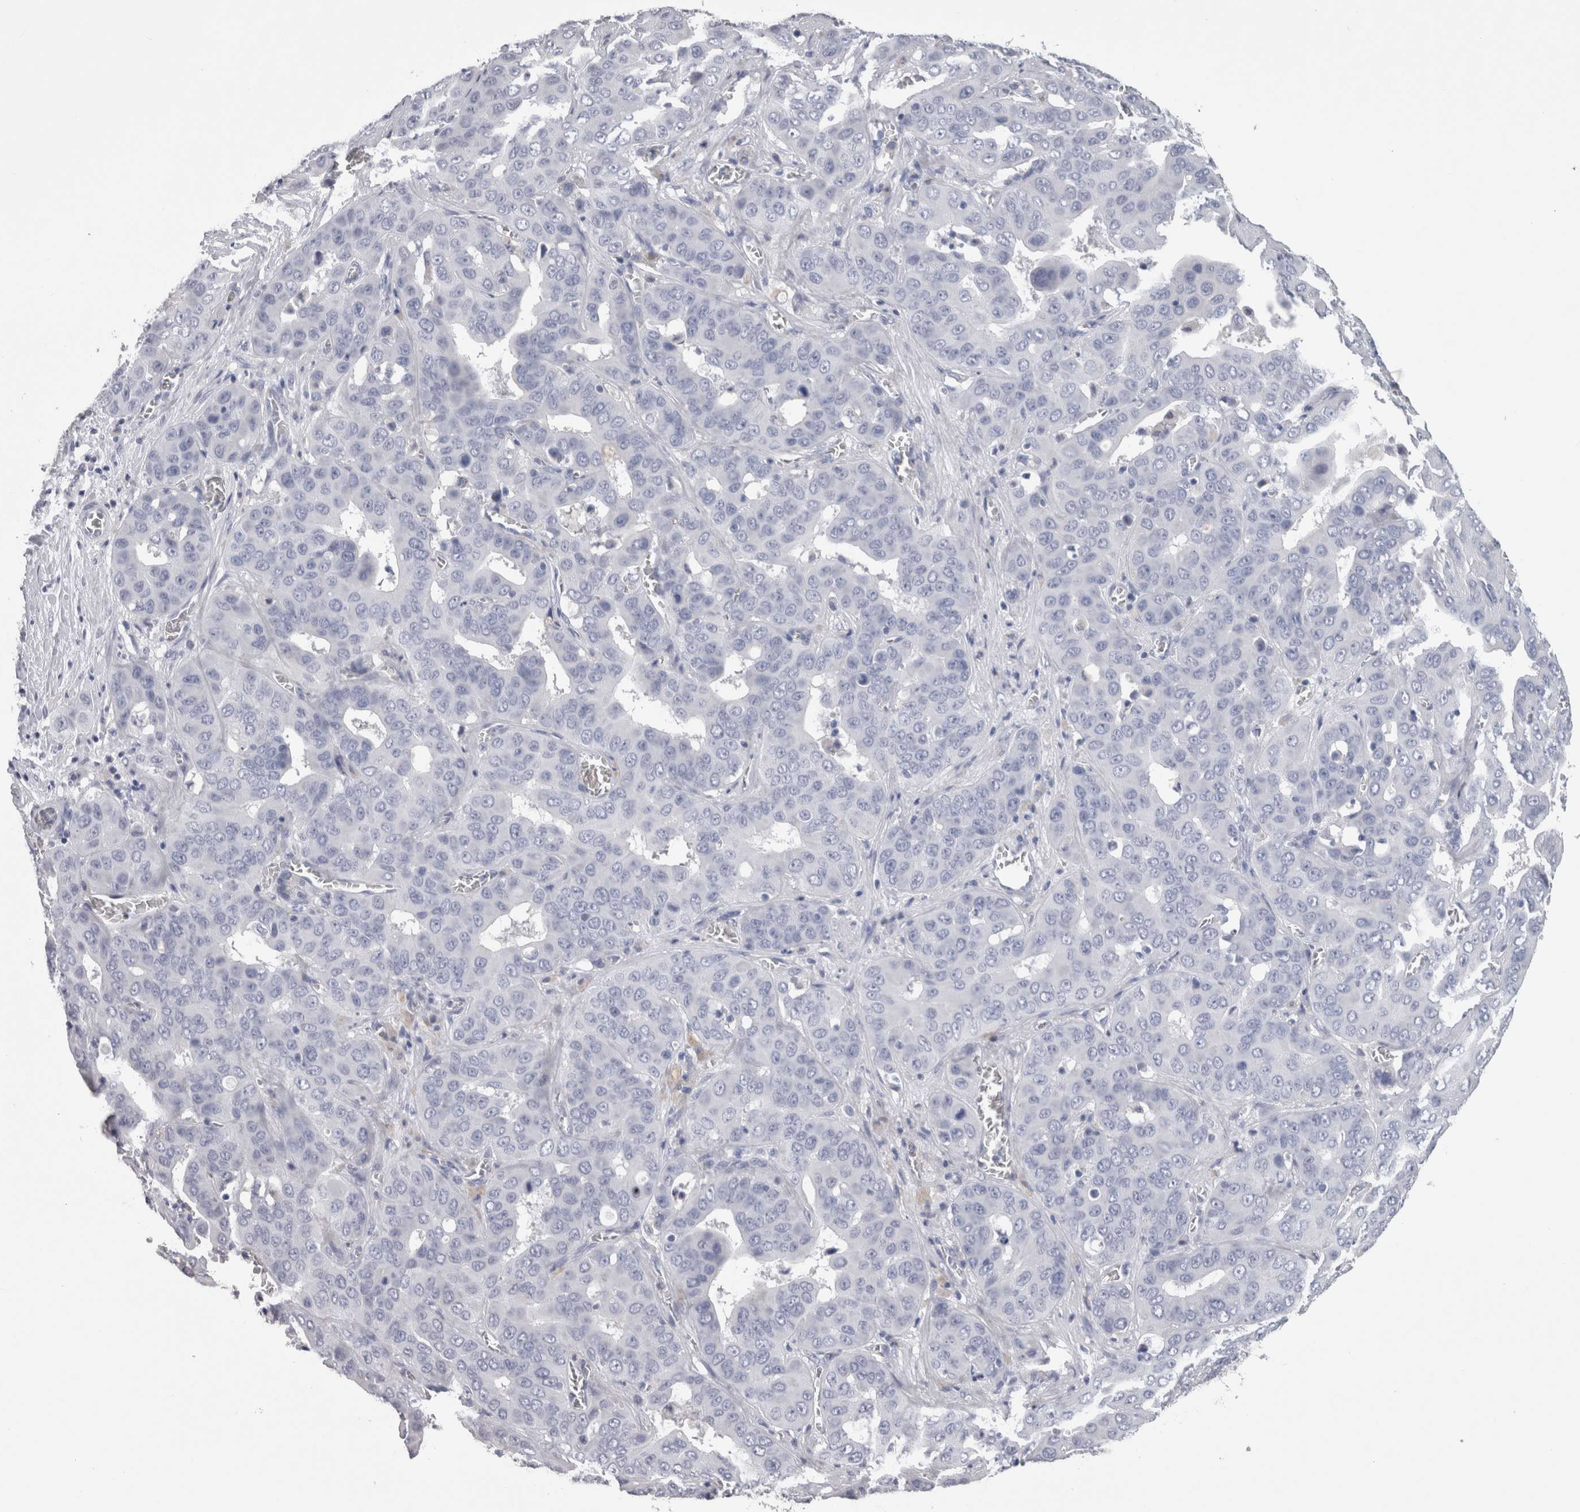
{"staining": {"intensity": "negative", "quantity": "none", "location": "none"}, "tissue": "liver cancer", "cell_type": "Tumor cells", "image_type": "cancer", "snomed": [{"axis": "morphology", "description": "Cholangiocarcinoma"}, {"axis": "topography", "description": "Liver"}], "caption": "A high-resolution histopathology image shows IHC staining of cholangiocarcinoma (liver), which demonstrates no significant staining in tumor cells.", "gene": "CA8", "patient": {"sex": "female", "age": 52}}